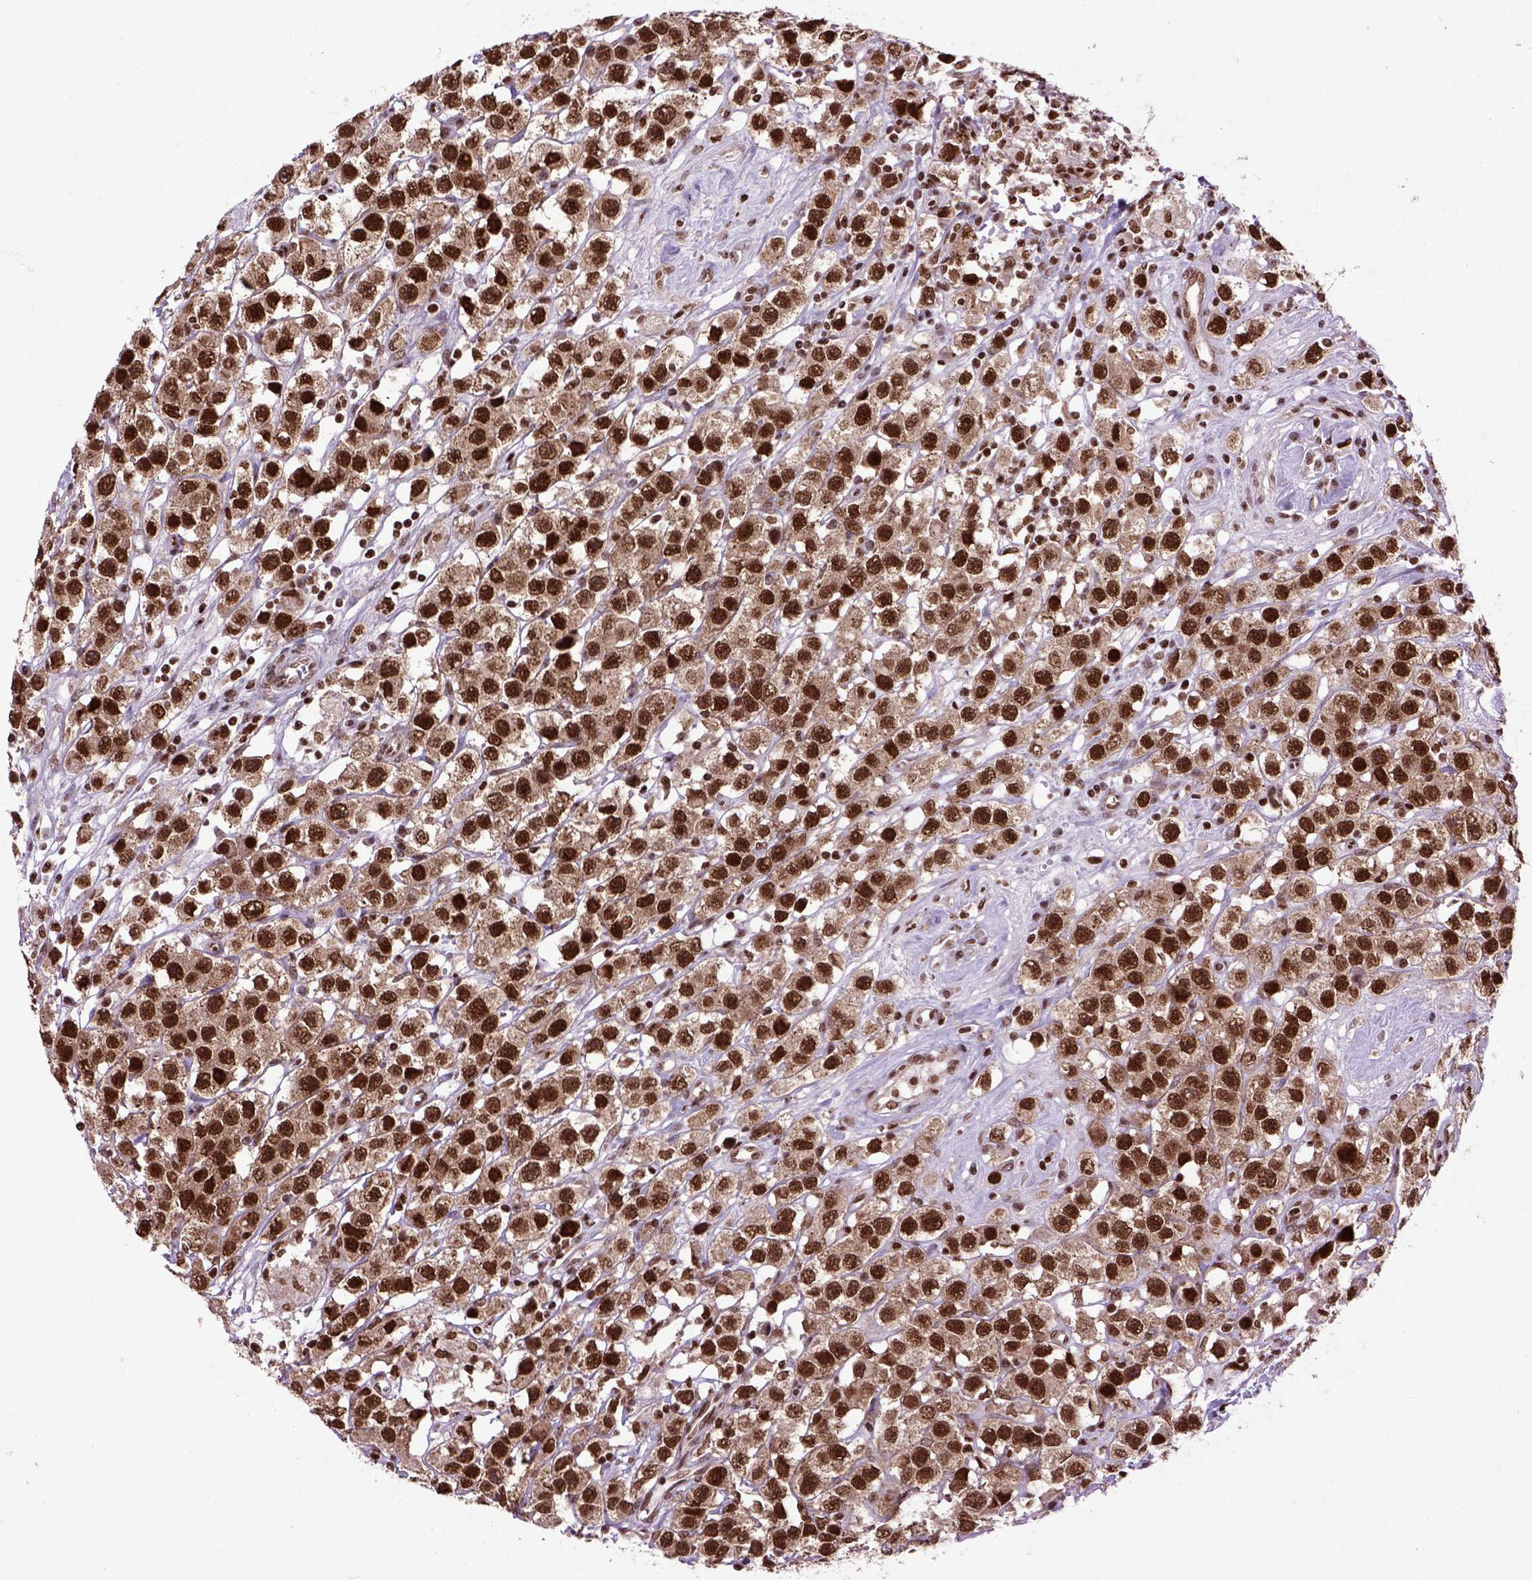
{"staining": {"intensity": "strong", "quantity": ">75%", "location": "cytoplasmic/membranous,nuclear"}, "tissue": "testis cancer", "cell_type": "Tumor cells", "image_type": "cancer", "snomed": [{"axis": "morphology", "description": "Seminoma, NOS"}, {"axis": "topography", "description": "Testis"}], "caption": "Immunohistochemistry (IHC) micrograph of neoplastic tissue: human testis seminoma stained using immunohistochemistry exhibits high levels of strong protein expression localized specifically in the cytoplasmic/membranous and nuclear of tumor cells, appearing as a cytoplasmic/membranous and nuclear brown color.", "gene": "CELF1", "patient": {"sex": "male", "age": 45}}